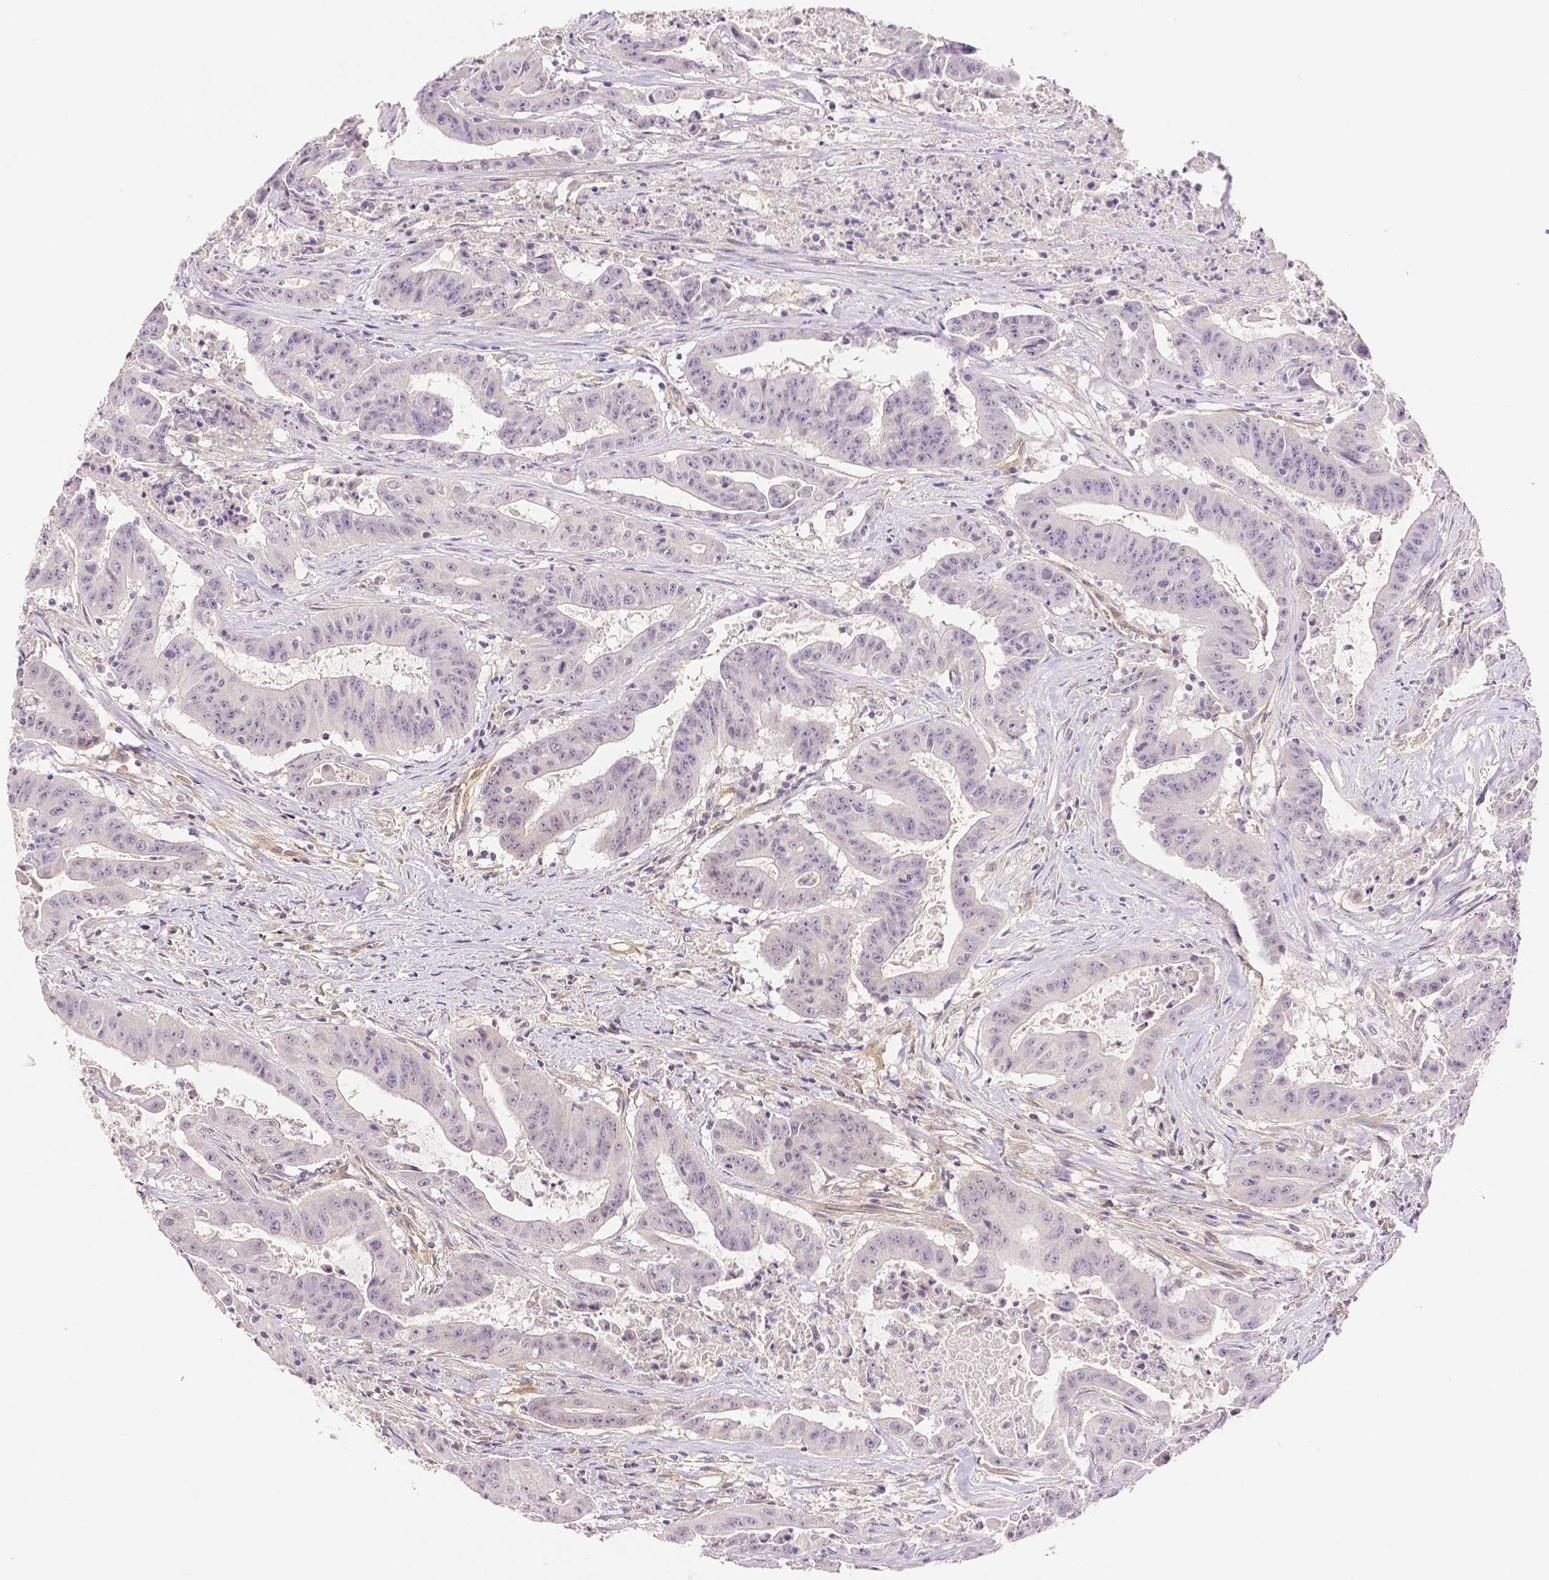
{"staining": {"intensity": "negative", "quantity": "none", "location": "none"}, "tissue": "colorectal cancer", "cell_type": "Tumor cells", "image_type": "cancer", "snomed": [{"axis": "morphology", "description": "Adenocarcinoma, NOS"}, {"axis": "topography", "description": "Colon"}], "caption": "This is a histopathology image of IHC staining of colorectal cancer (adenocarcinoma), which shows no staining in tumor cells.", "gene": "THY1", "patient": {"sex": "male", "age": 33}}